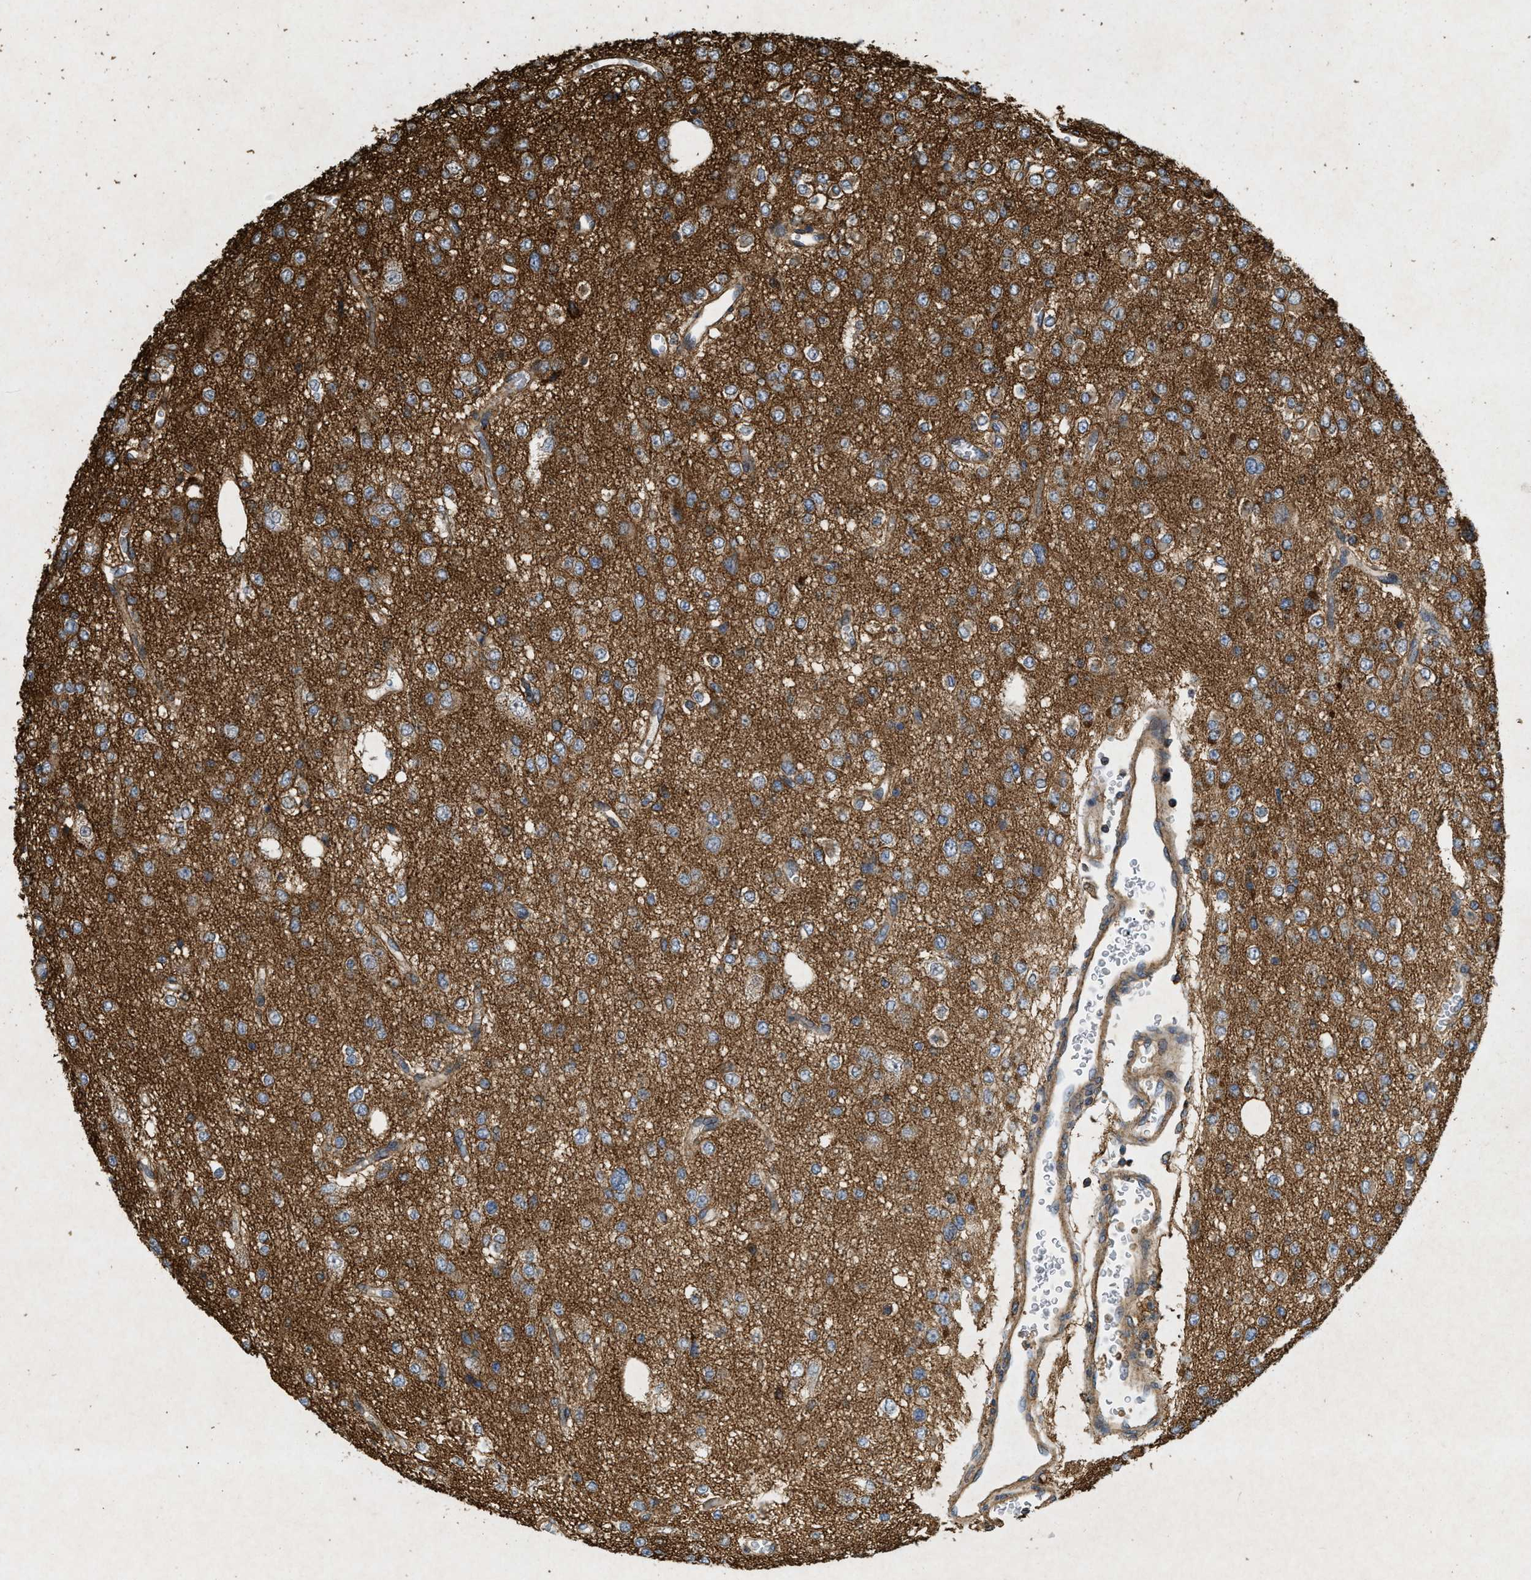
{"staining": {"intensity": "moderate", "quantity": "25%-75%", "location": "cytoplasmic/membranous"}, "tissue": "glioma", "cell_type": "Tumor cells", "image_type": "cancer", "snomed": [{"axis": "morphology", "description": "Glioma, malignant, Low grade"}, {"axis": "topography", "description": "Brain"}], "caption": "Immunohistochemical staining of human glioma exhibits moderate cytoplasmic/membranous protein positivity in about 25%-75% of tumor cells.", "gene": "GNB4", "patient": {"sex": "male", "age": 38}}